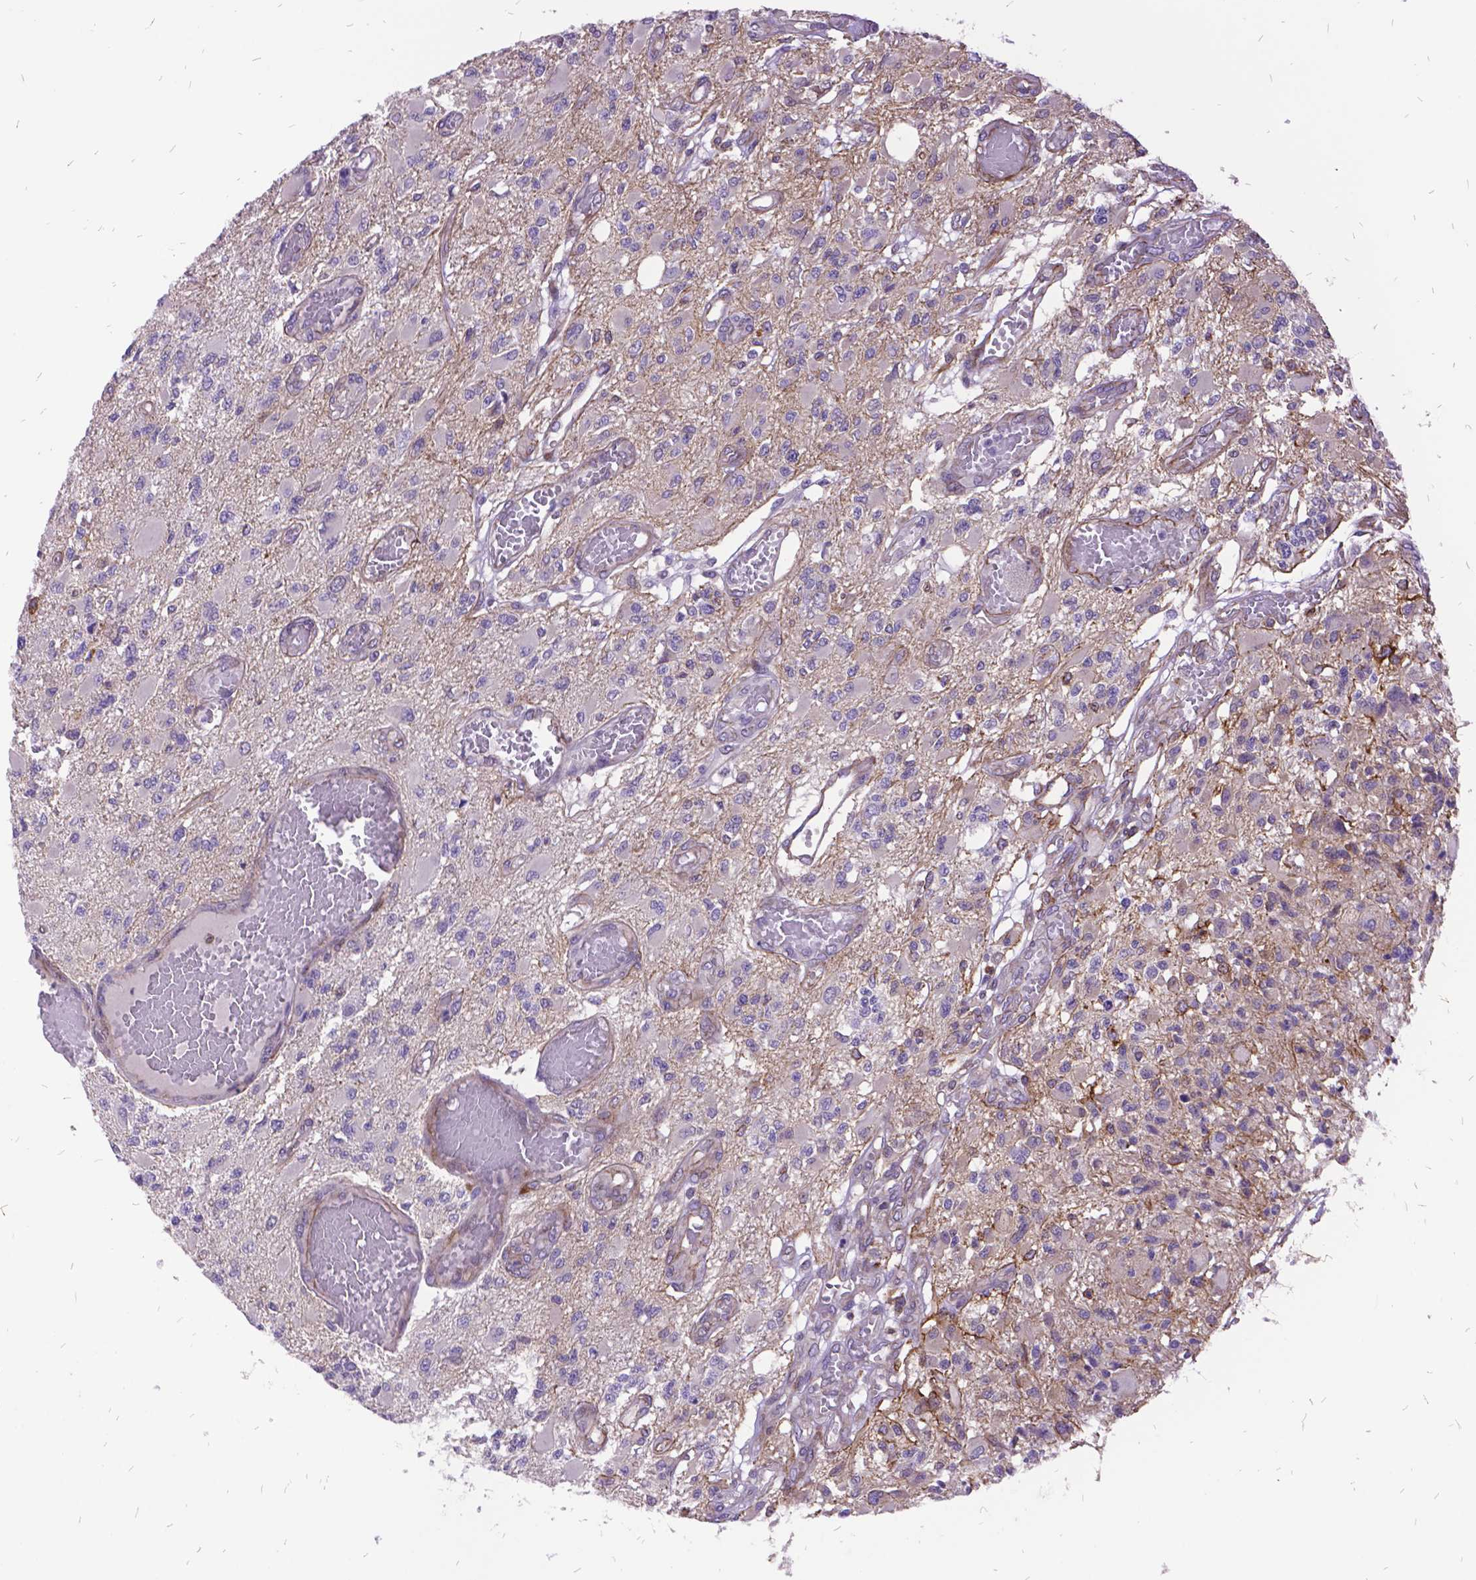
{"staining": {"intensity": "negative", "quantity": "none", "location": "none"}, "tissue": "glioma", "cell_type": "Tumor cells", "image_type": "cancer", "snomed": [{"axis": "morphology", "description": "Glioma, malignant, High grade"}, {"axis": "topography", "description": "Brain"}], "caption": "Immunohistochemistry (IHC) micrograph of neoplastic tissue: human high-grade glioma (malignant) stained with DAB reveals no significant protein staining in tumor cells.", "gene": "GRB7", "patient": {"sex": "female", "age": 63}}